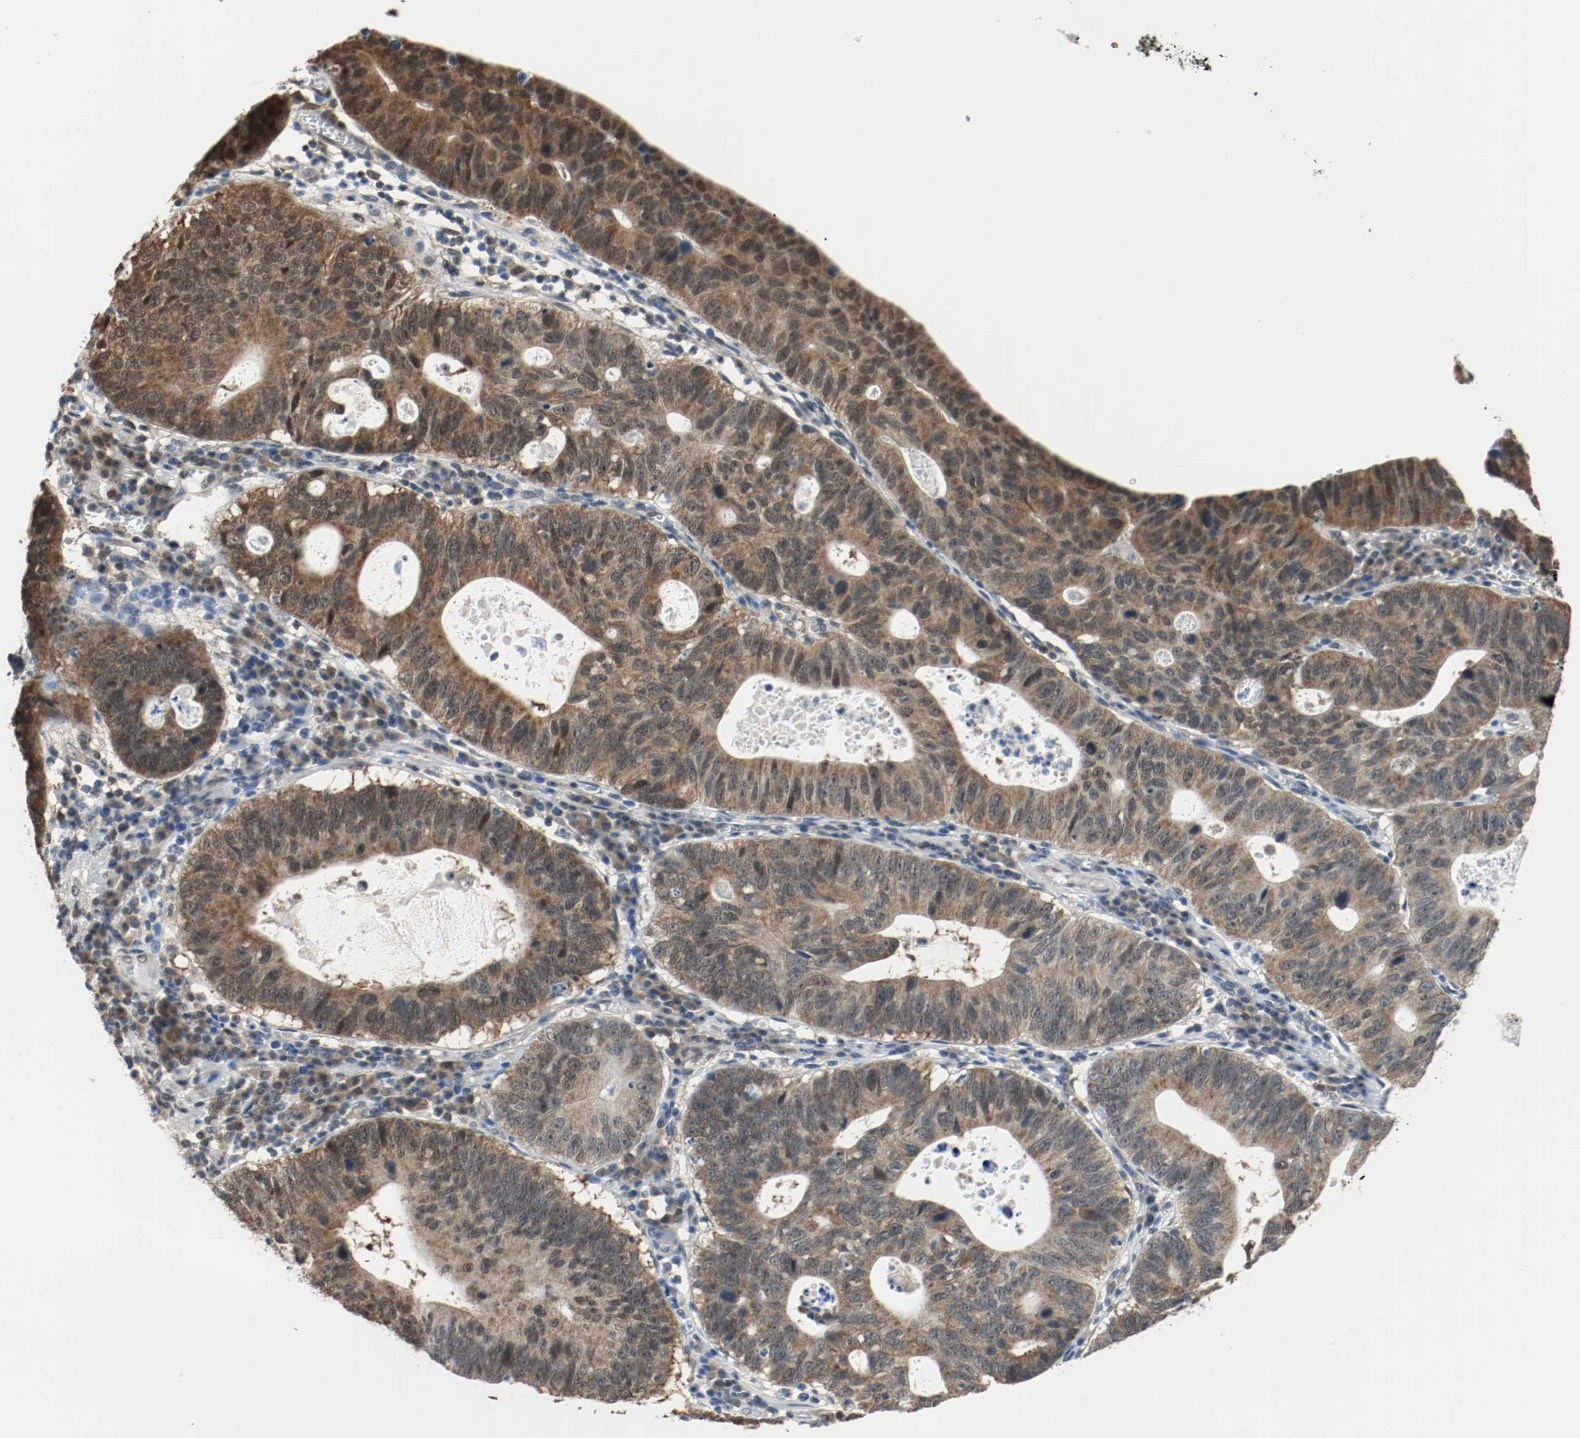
{"staining": {"intensity": "strong", "quantity": ">75%", "location": "cytoplasmic/membranous,nuclear"}, "tissue": "stomach cancer", "cell_type": "Tumor cells", "image_type": "cancer", "snomed": [{"axis": "morphology", "description": "Adenocarcinoma, NOS"}, {"axis": "topography", "description": "Stomach"}], "caption": "IHC staining of stomach cancer, which shows high levels of strong cytoplasmic/membranous and nuclear positivity in about >75% of tumor cells indicating strong cytoplasmic/membranous and nuclear protein expression. The staining was performed using DAB (3,3'-diaminobenzidine) (brown) for protein detection and nuclei were counterstained in hematoxylin (blue).", "gene": "PPME1", "patient": {"sex": "male", "age": 59}}